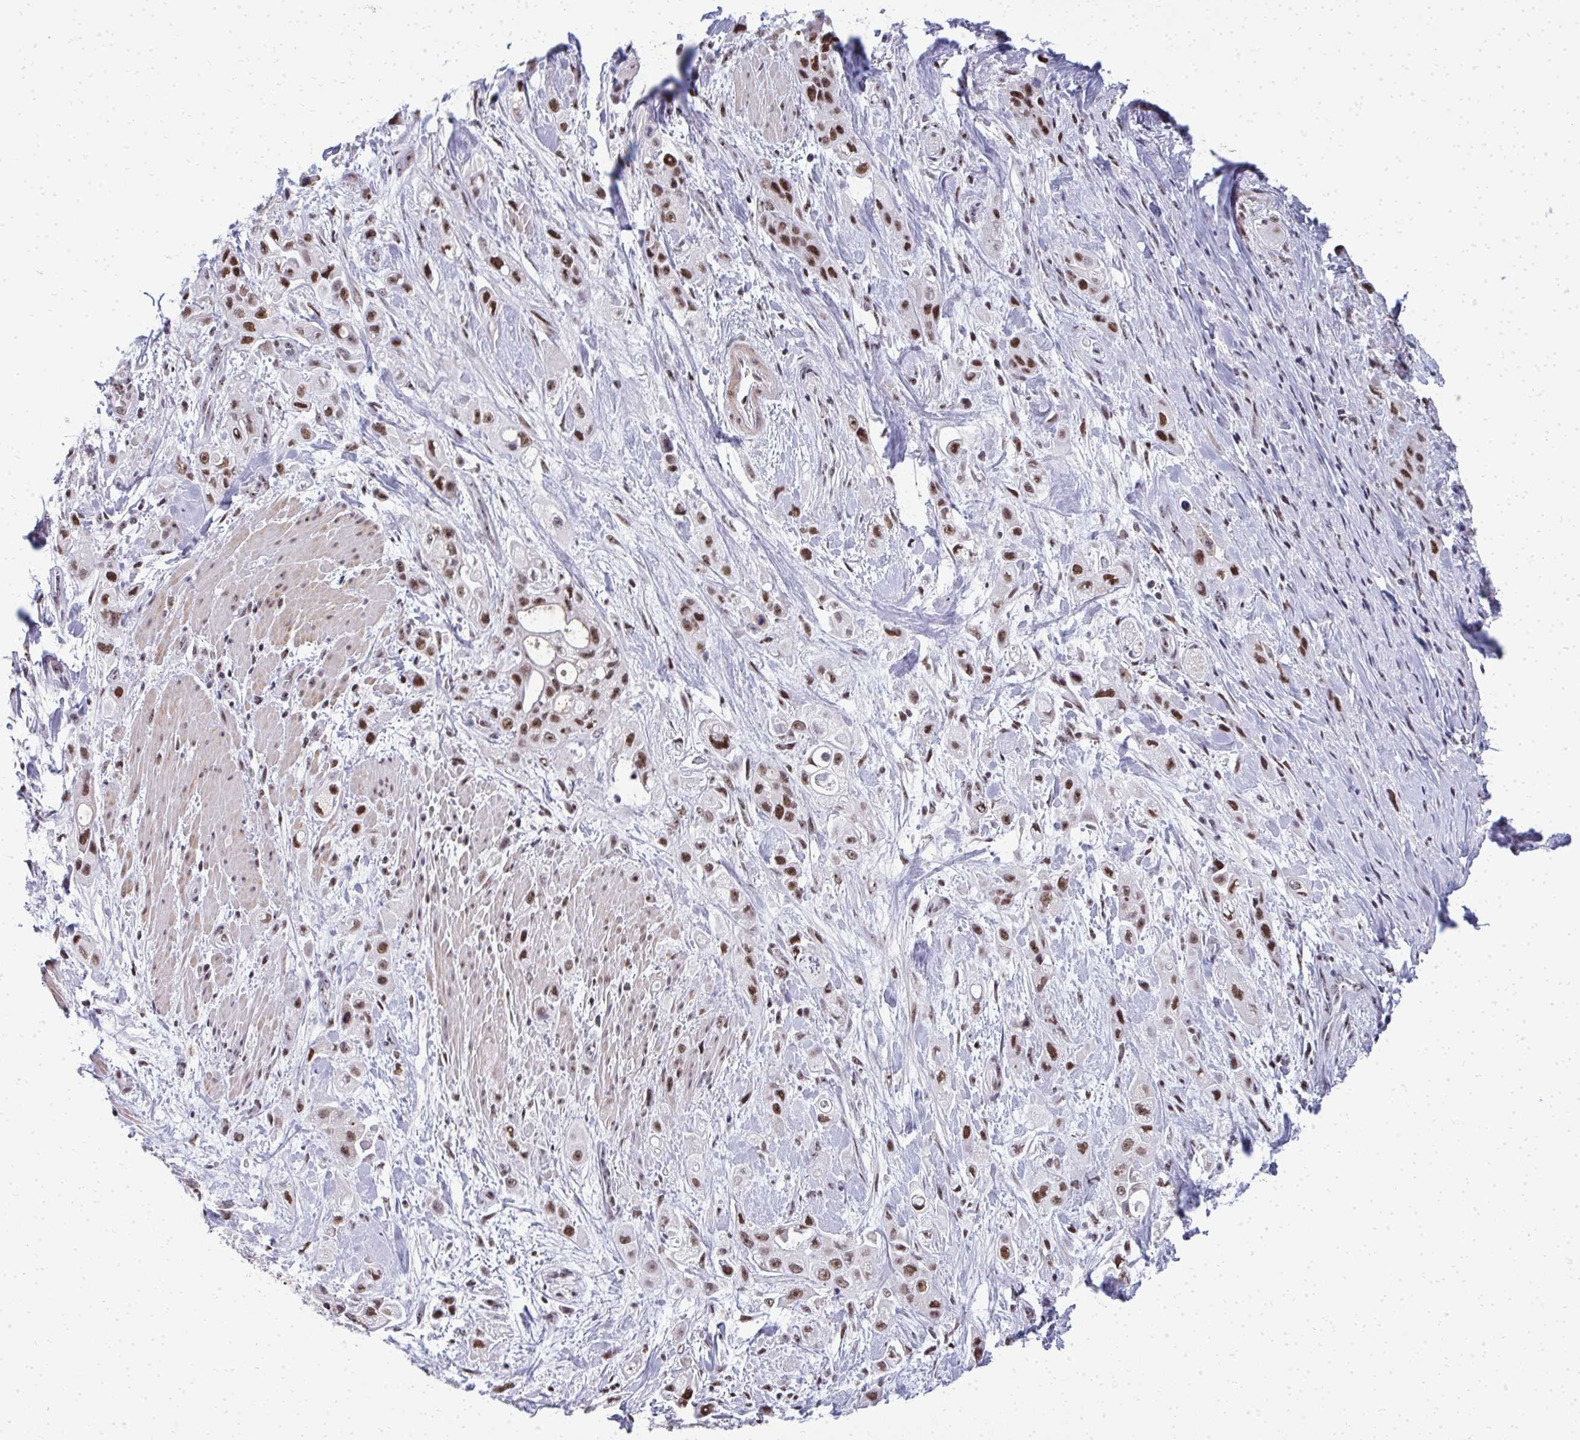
{"staining": {"intensity": "moderate", "quantity": ">75%", "location": "nuclear"}, "tissue": "pancreatic cancer", "cell_type": "Tumor cells", "image_type": "cancer", "snomed": [{"axis": "morphology", "description": "Adenocarcinoma, NOS"}, {"axis": "topography", "description": "Pancreas"}], "caption": "High-magnification brightfield microscopy of adenocarcinoma (pancreatic) stained with DAB (brown) and counterstained with hematoxylin (blue). tumor cells exhibit moderate nuclear staining is identified in about>75% of cells. Ihc stains the protein in brown and the nuclei are stained blue.", "gene": "SIRT7", "patient": {"sex": "female", "age": 66}}